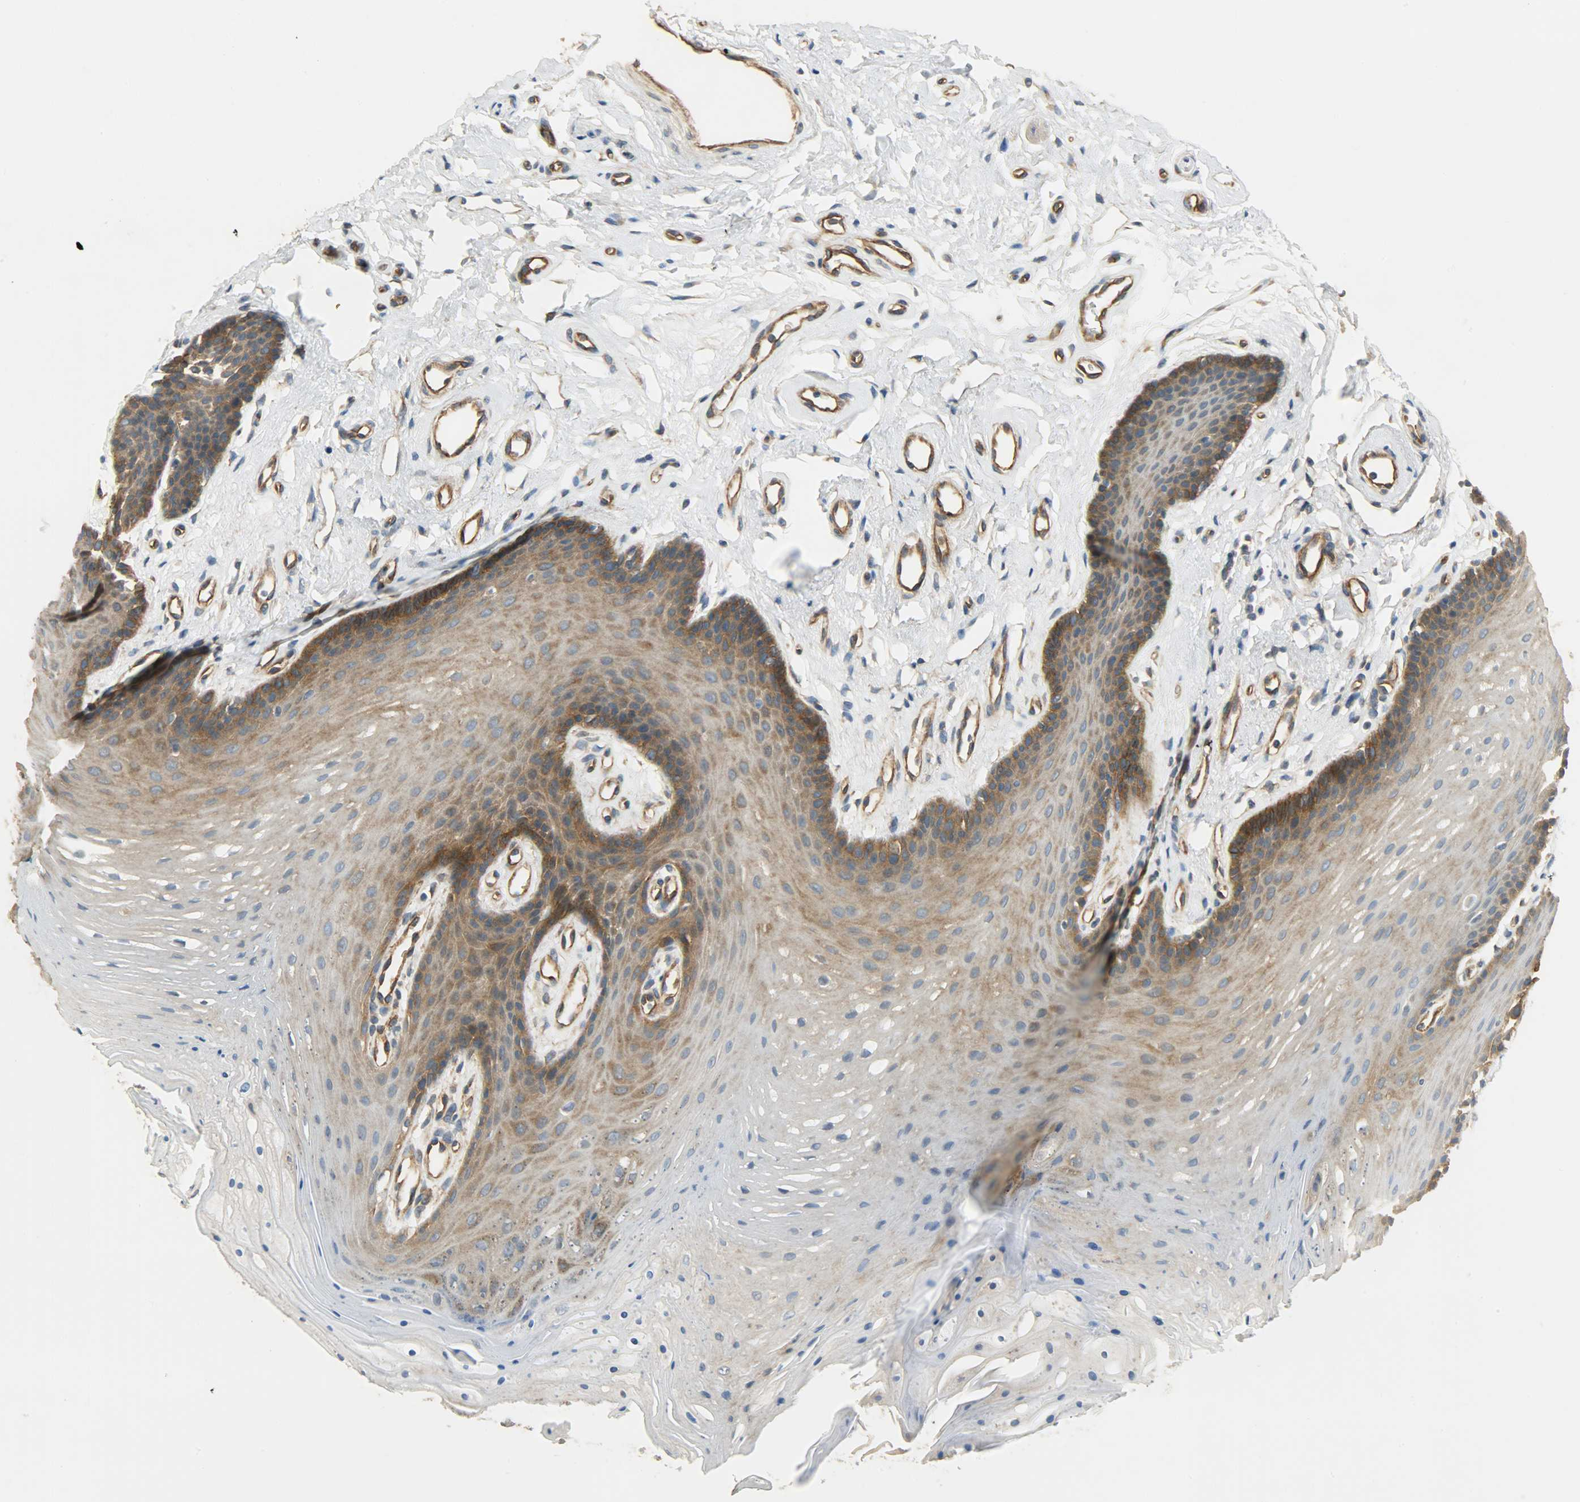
{"staining": {"intensity": "moderate", "quantity": ">75%", "location": "cytoplasmic/membranous"}, "tissue": "oral mucosa", "cell_type": "Squamous epithelial cells", "image_type": "normal", "snomed": [{"axis": "morphology", "description": "Normal tissue, NOS"}, {"axis": "topography", "description": "Oral tissue"}], "caption": "Protein expression analysis of normal oral mucosa displays moderate cytoplasmic/membranous positivity in about >75% of squamous epithelial cells.", "gene": "KIAA1217", "patient": {"sex": "male", "age": 62}}